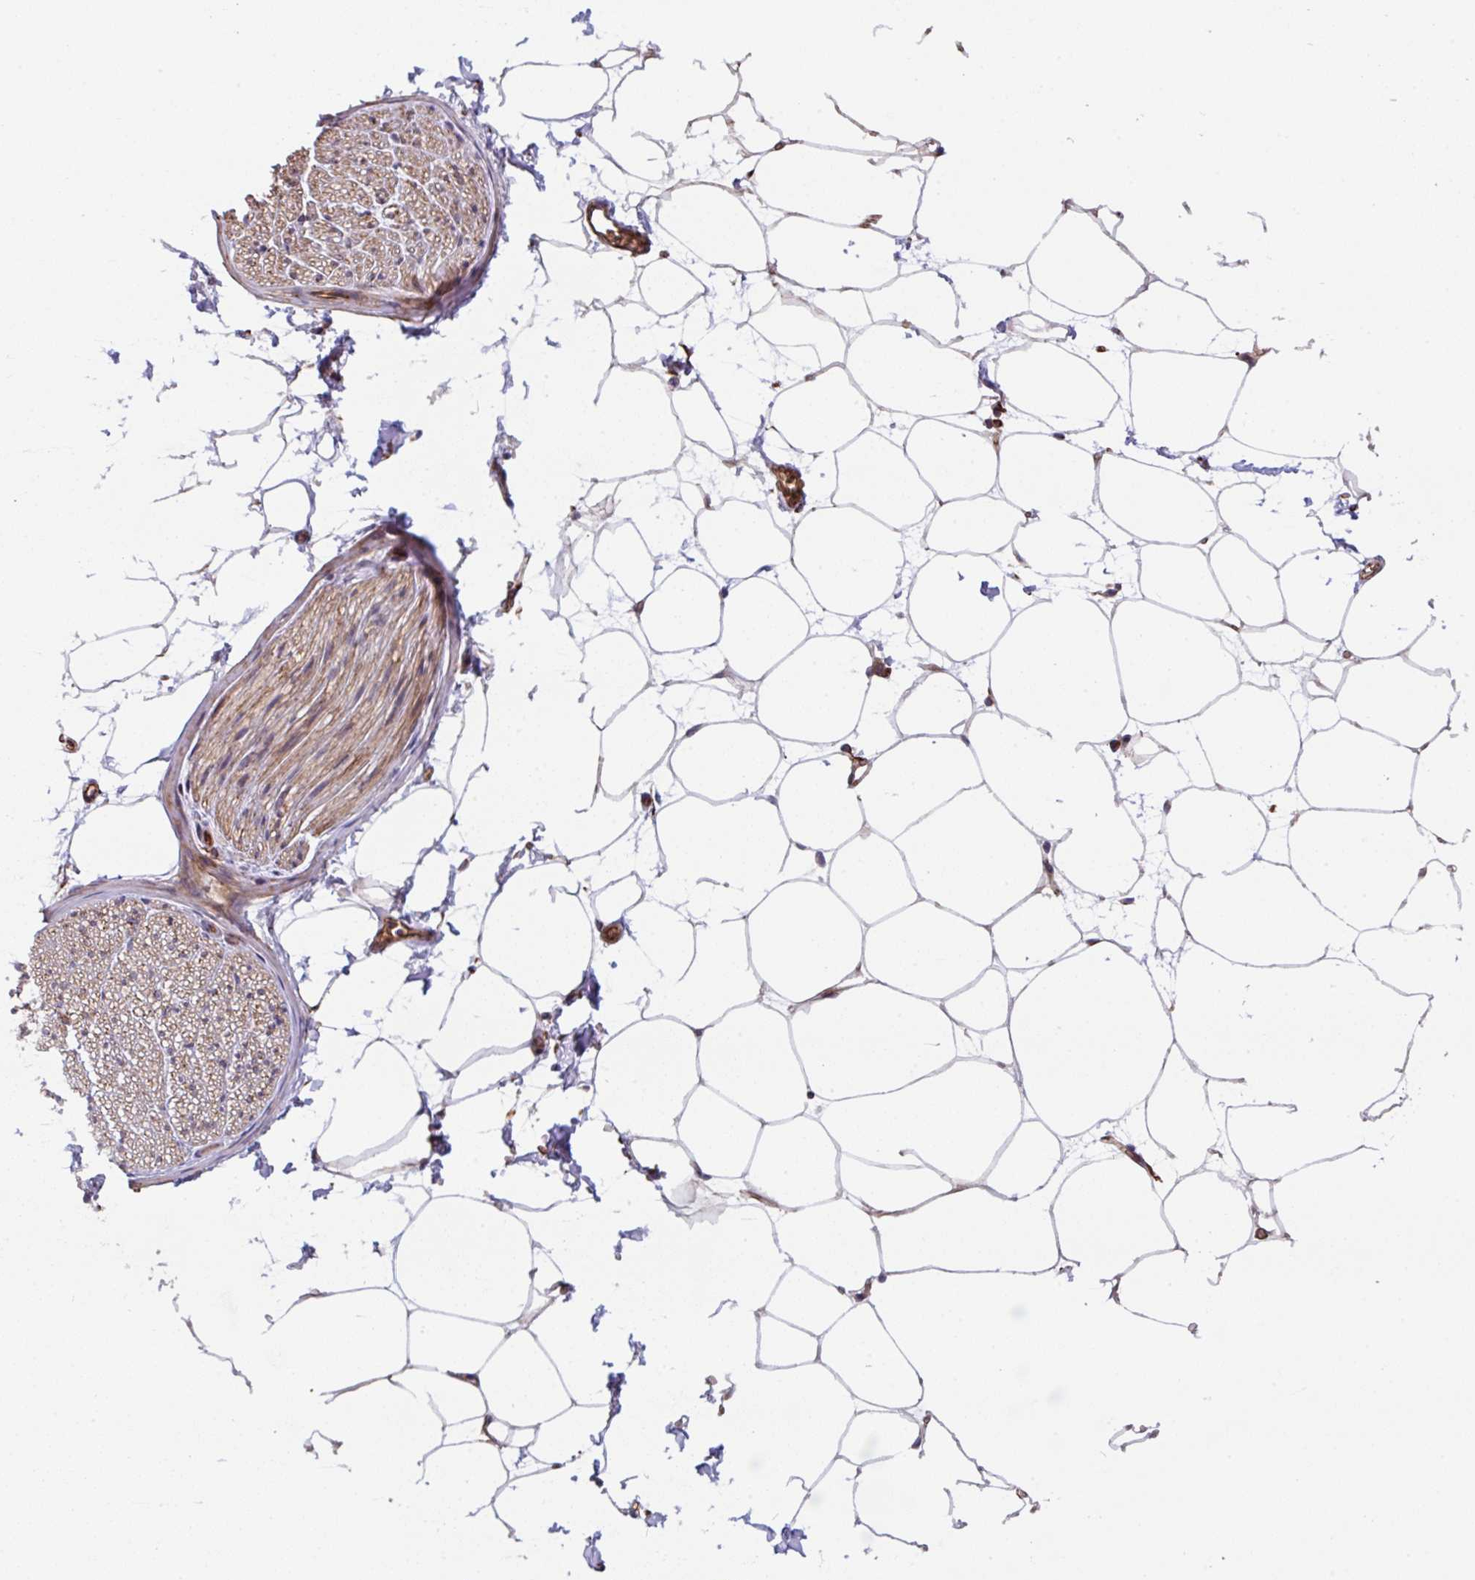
{"staining": {"intensity": "negative", "quantity": "none", "location": "none"}, "tissue": "adipose tissue", "cell_type": "Adipocytes", "image_type": "normal", "snomed": [{"axis": "morphology", "description": "Normal tissue, NOS"}, {"axis": "topography", "description": "Adipose tissue"}, {"axis": "topography", "description": "Vascular tissue"}, {"axis": "topography", "description": "Rectum"}, {"axis": "topography", "description": "Peripheral nerve tissue"}], "caption": "Immunohistochemistry (IHC) micrograph of unremarkable human adipose tissue stained for a protein (brown), which exhibits no staining in adipocytes. (DAB (3,3'-diaminobenzidine) immunohistochemistry (IHC) with hematoxylin counter stain).", "gene": "APOBEC3D", "patient": {"sex": "female", "age": 69}}